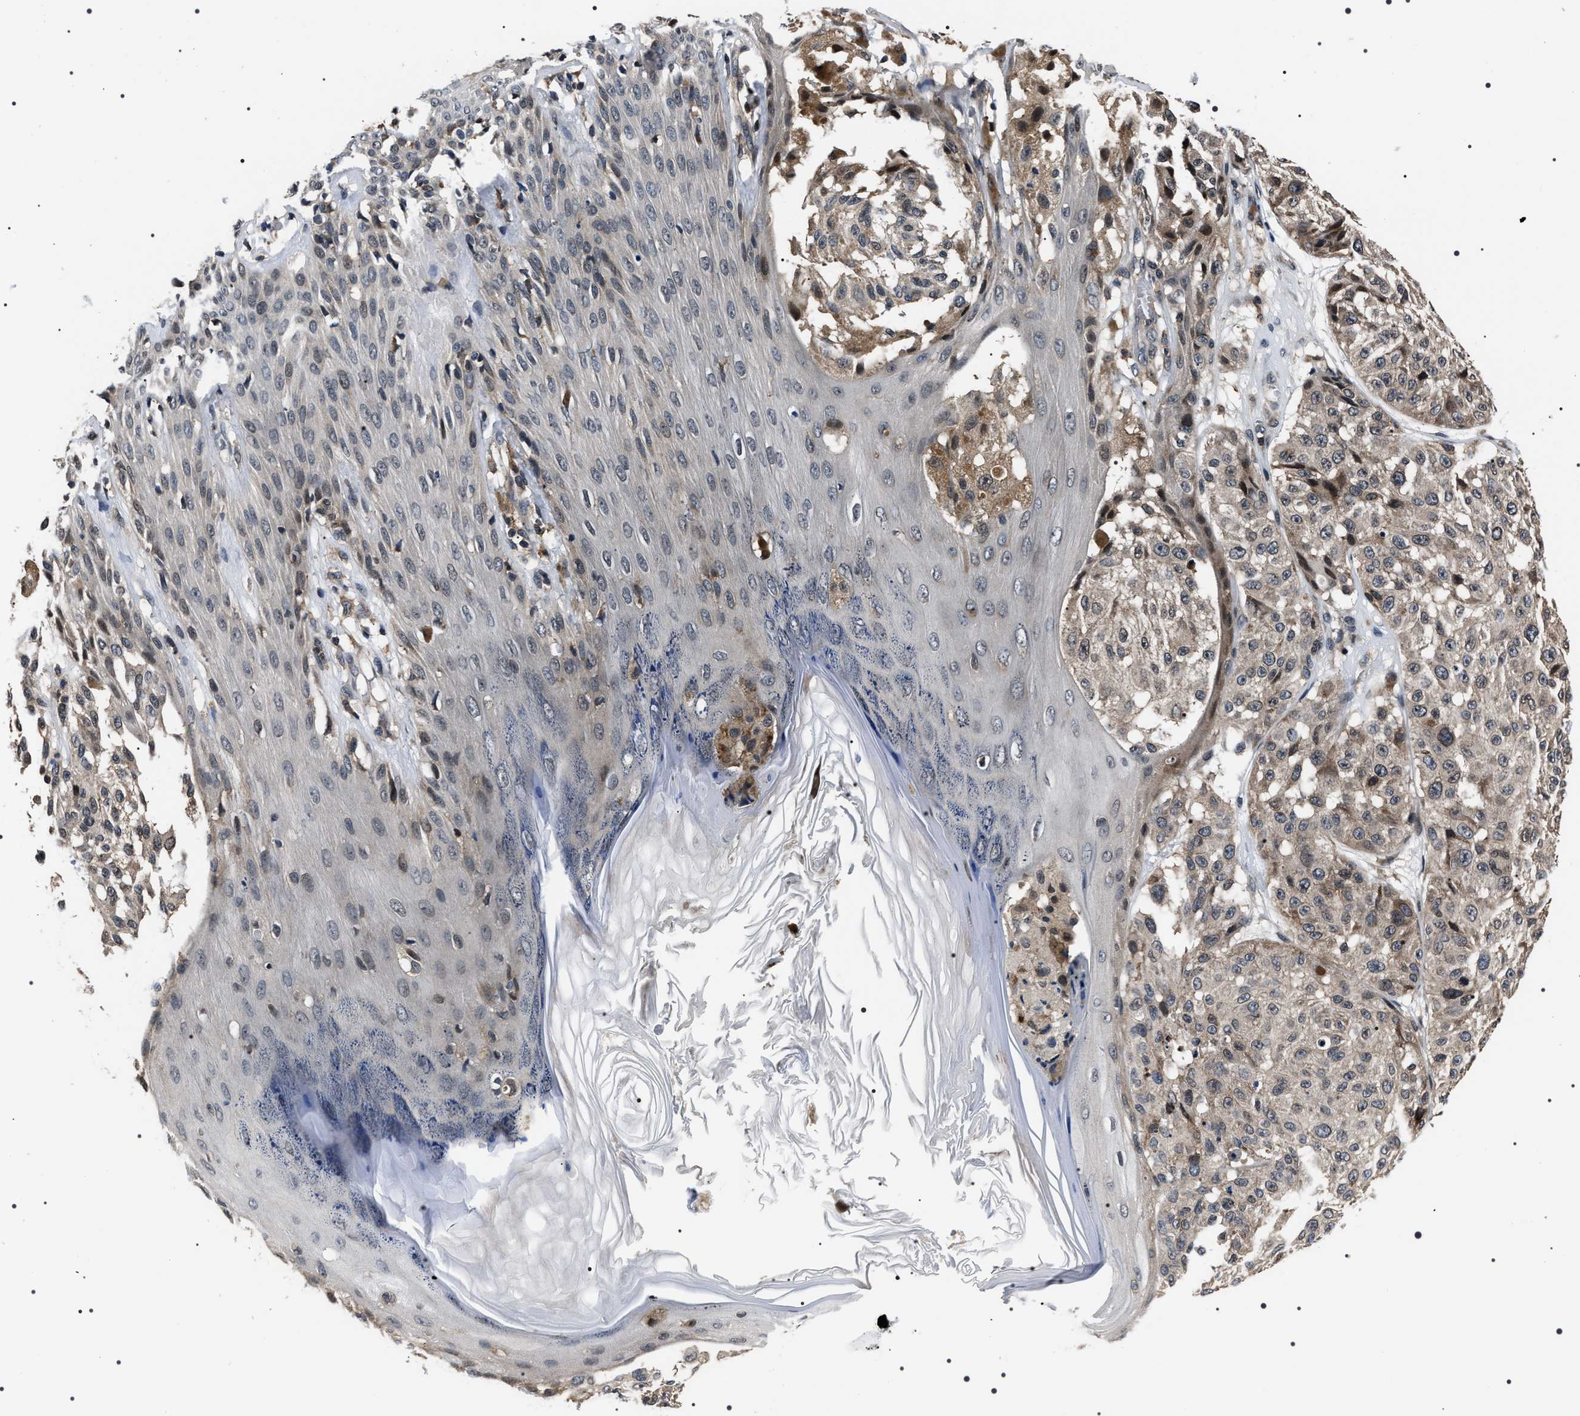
{"staining": {"intensity": "weak", "quantity": "25%-75%", "location": "cytoplasmic/membranous"}, "tissue": "melanoma", "cell_type": "Tumor cells", "image_type": "cancer", "snomed": [{"axis": "morphology", "description": "Malignant melanoma, NOS"}, {"axis": "topography", "description": "Skin"}], "caption": "IHC (DAB (3,3'-diaminobenzidine)) staining of melanoma displays weak cytoplasmic/membranous protein staining in about 25%-75% of tumor cells.", "gene": "SIPA1", "patient": {"sex": "female", "age": 46}}